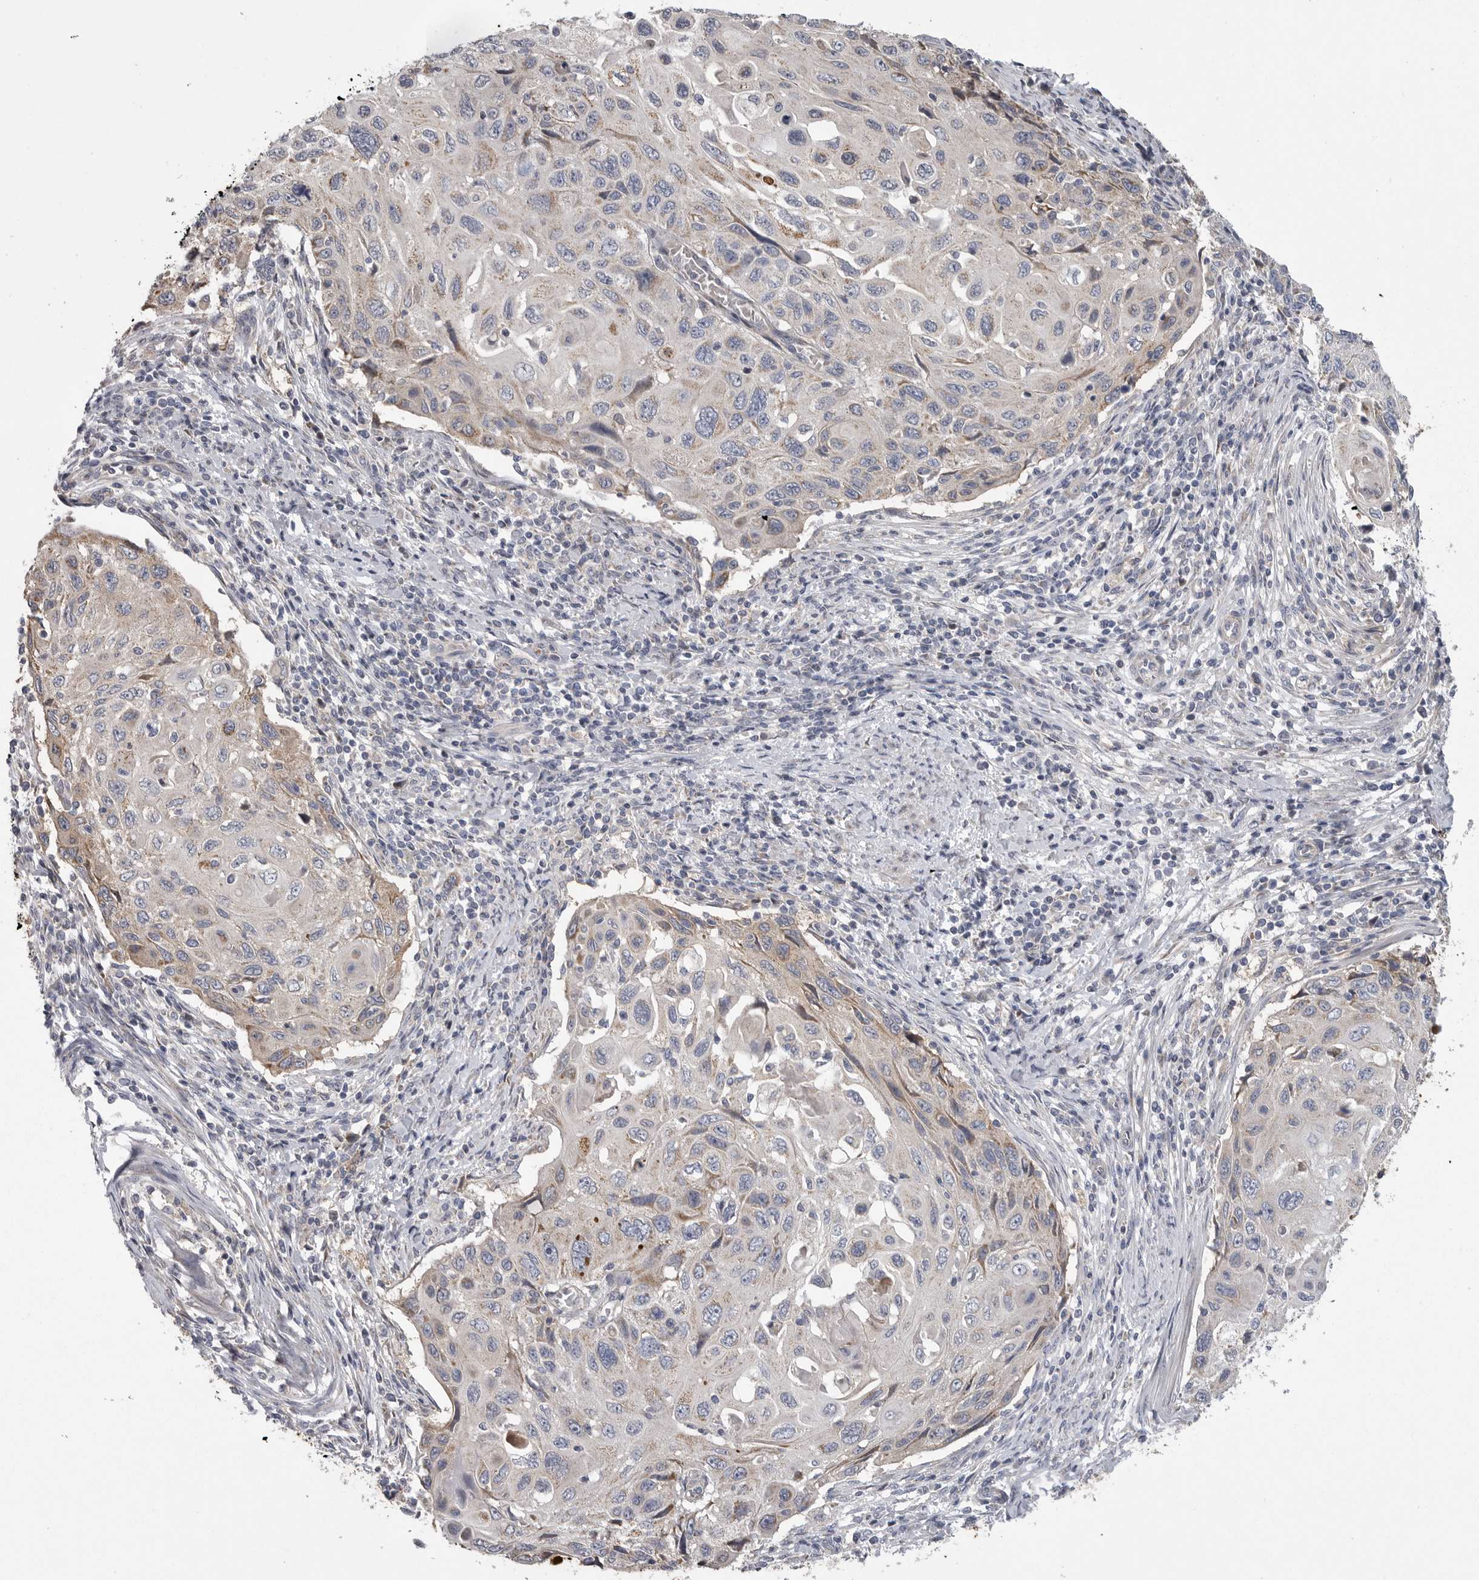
{"staining": {"intensity": "weak", "quantity": "<25%", "location": "cytoplasmic/membranous"}, "tissue": "cervical cancer", "cell_type": "Tumor cells", "image_type": "cancer", "snomed": [{"axis": "morphology", "description": "Squamous cell carcinoma, NOS"}, {"axis": "topography", "description": "Cervix"}], "caption": "Tumor cells are negative for protein expression in human cervical cancer.", "gene": "CRP", "patient": {"sex": "female", "age": 70}}